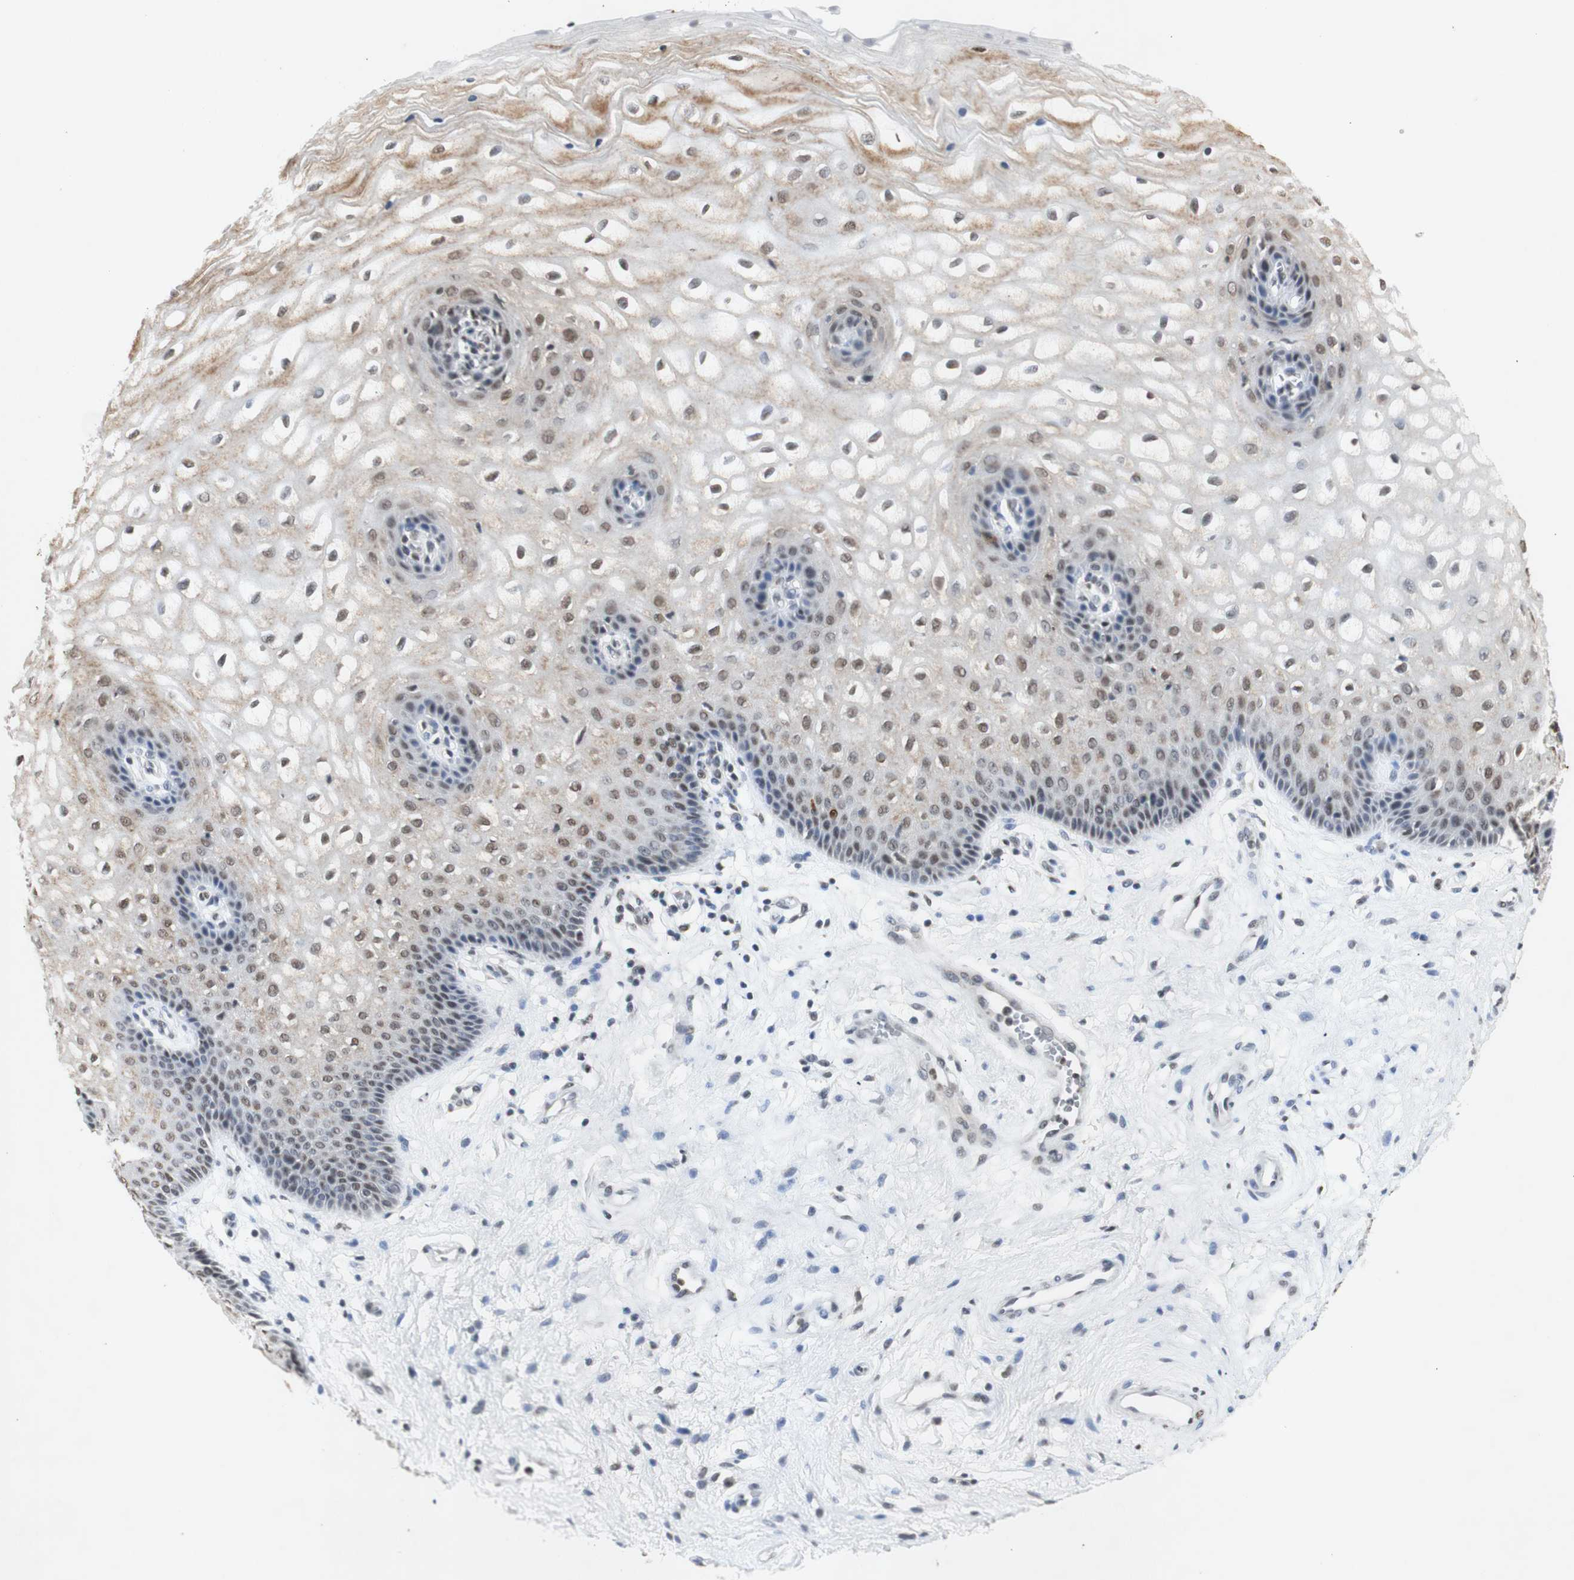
{"staining": {"intensity": "moderate", "quantity": ">75%", "location": "cytoplasmic/membranous,nuclear"}, "tissue": "vagina", "cell_type": "Squamous epithelial cells", "image_type": "normal", "snomed": [{"axis": "morphology", "description": "Normal tissue, NOS"}, {"axis": "topography", "description": "Vagina"}], "caption": "A high-resolution photomicrograph shows IHC staining of benign vagina, which reveals moderate cytoplasmic/membranous,nuclear positivity in about >75% of squamous epithelial cells.", "gene": "SNRPB", "patient": {"sex": "female", "age": 34}}